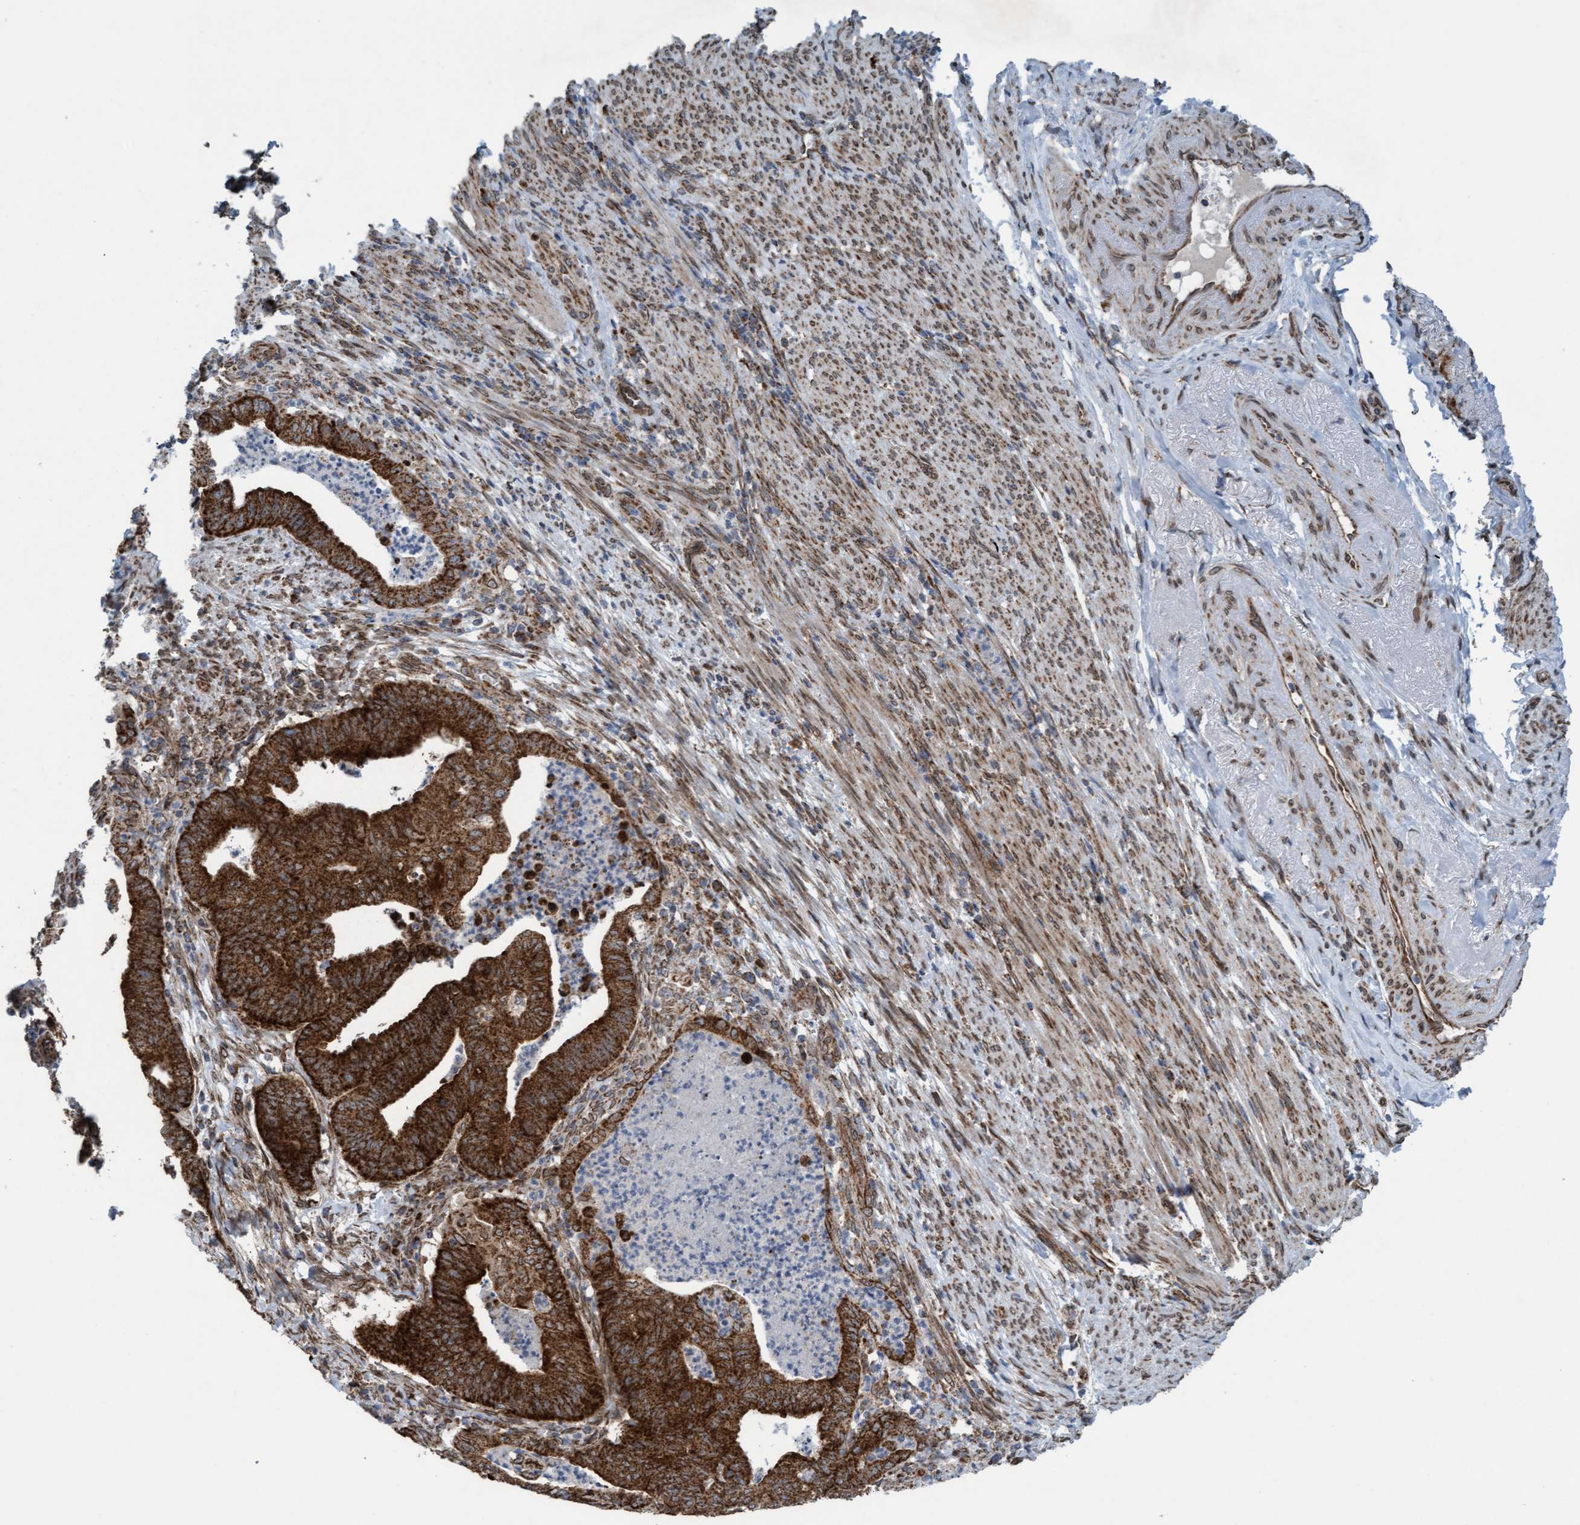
{"staining": {"intensity": "strong", "quantity": ">75%", "location": "cytoplasmic/membranous"}, "tissue": "endometrial cancer", "cell_type": "Tumor cells", "image_type": "cancer", "snomed": [{"axis": "morphology", "description": "Polyp, NOS"}, {"axis": "morphology", "description": "Adenocarcinoma, NOS"}, {"axis": "morphology", "description": "Adenoma, NOS"}, {"axis": "topography", "description": "Endometrium"}], "caption": "Approximately >75% of tumor cells in human adenoma (endometrial) display strong cytoplasmic/membranous protein staining as visualized by brown immunohistochemical staining.", "gene": "MRPS23", "patient": {"sex": "female", "age": 79}}